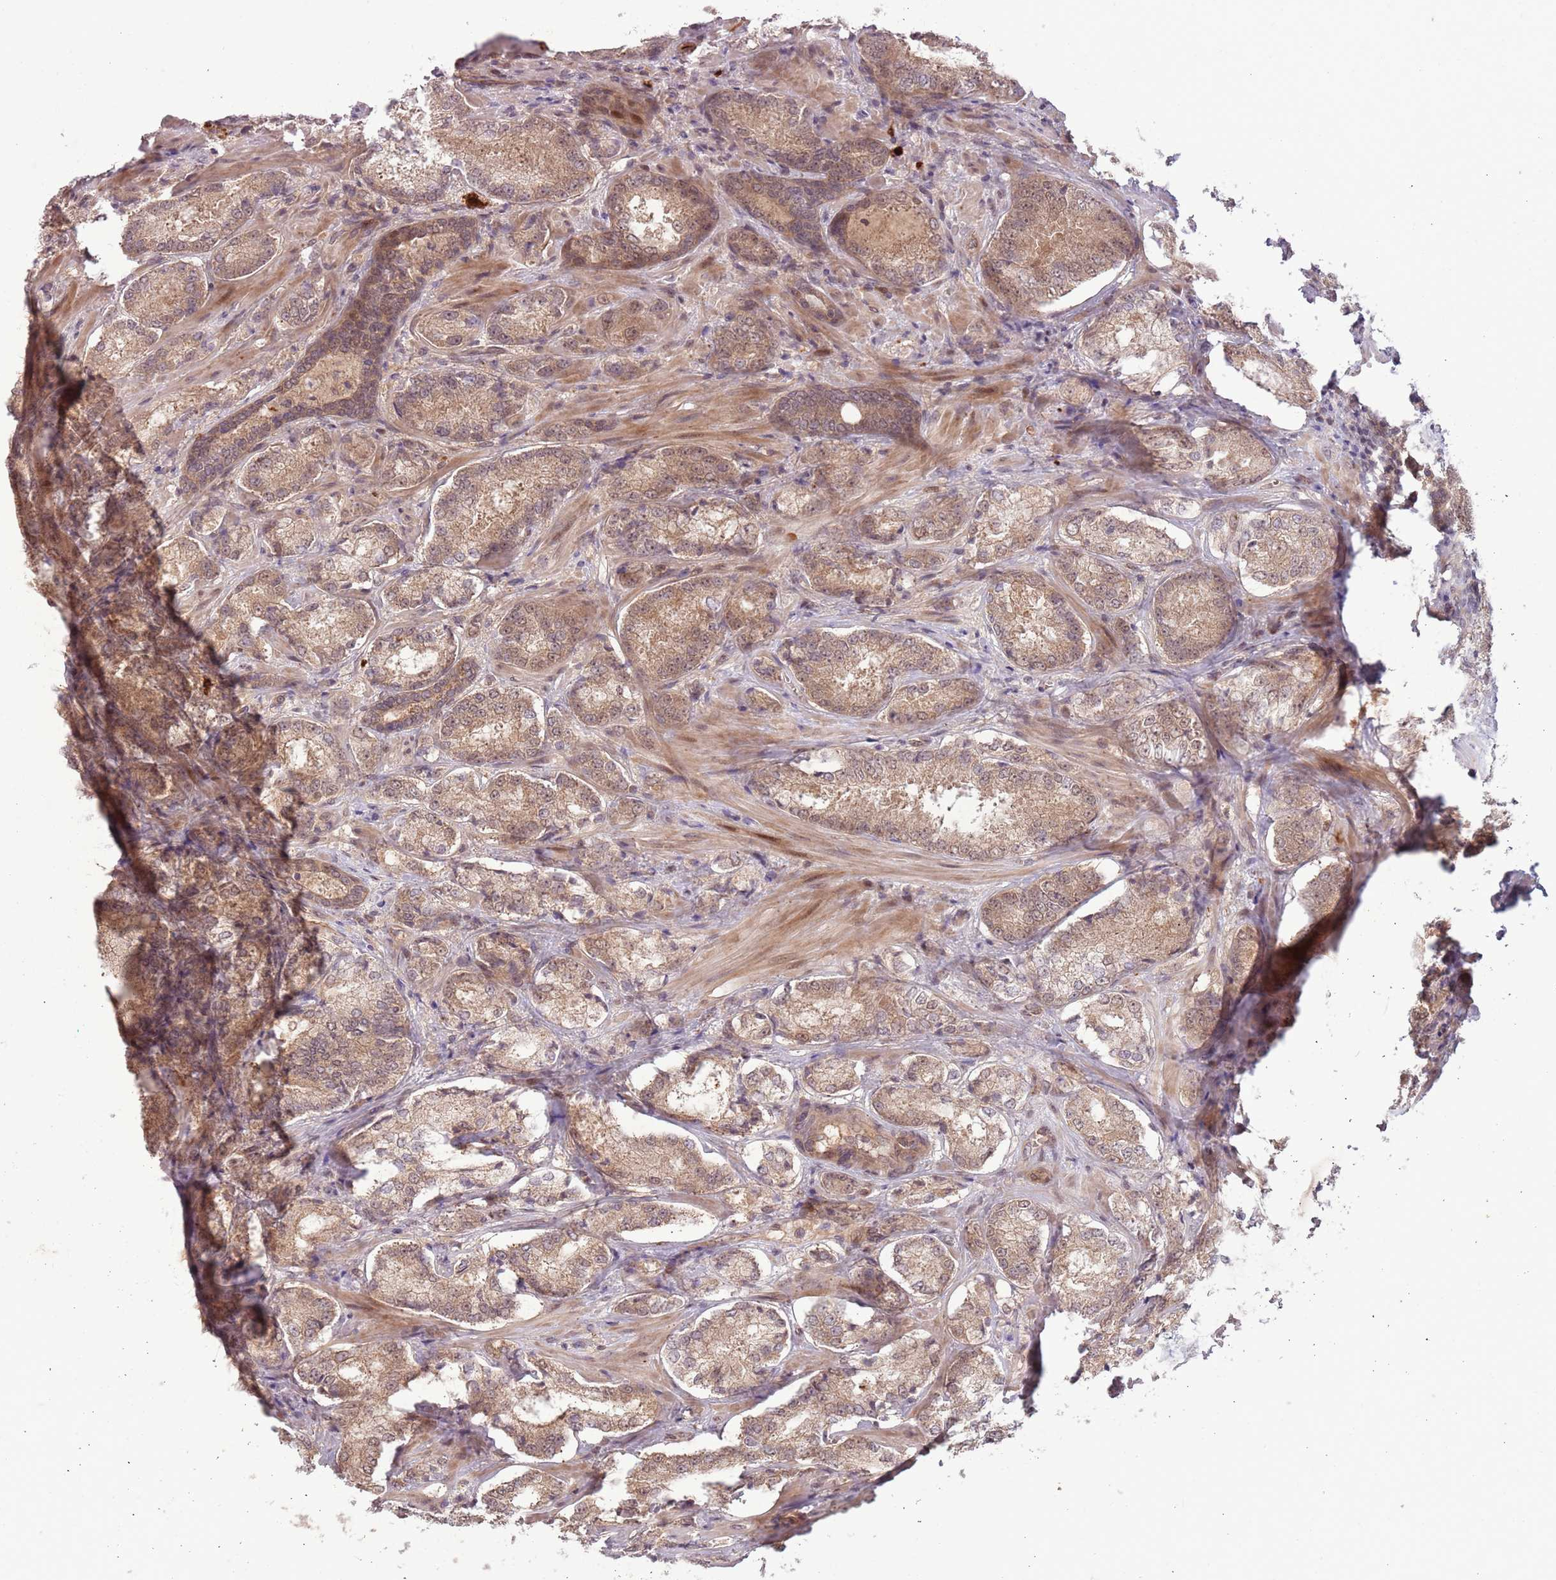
{"staining": {"intensity": "moderate", "quantity": ">75%", "location": "cytoplasmic/membranous,nuclear"}, "tissue": "prostate cancer", "cell_type": "Tumor cells", "image_type": "cancer", "snomed": [{"axis": "morphology", "description": "Adenocarcinoma, Low grade"}, {"axis": "topography", "description": "Prostate"}], "caption": "Tumor cells show medium levels of moderate cytoplasmic/membranous and nuclear positivity in about >75% of cells in human prostate cancer (low-grade adenocarcinoma). The staining was performed using DAB to visualize the protein expression in brown, while the nuclei were stained in blue with hematoxylin (Magnification: 20x).", "gene": "ADAMTS3", "patient": {"sex": "male", "age": 74}}